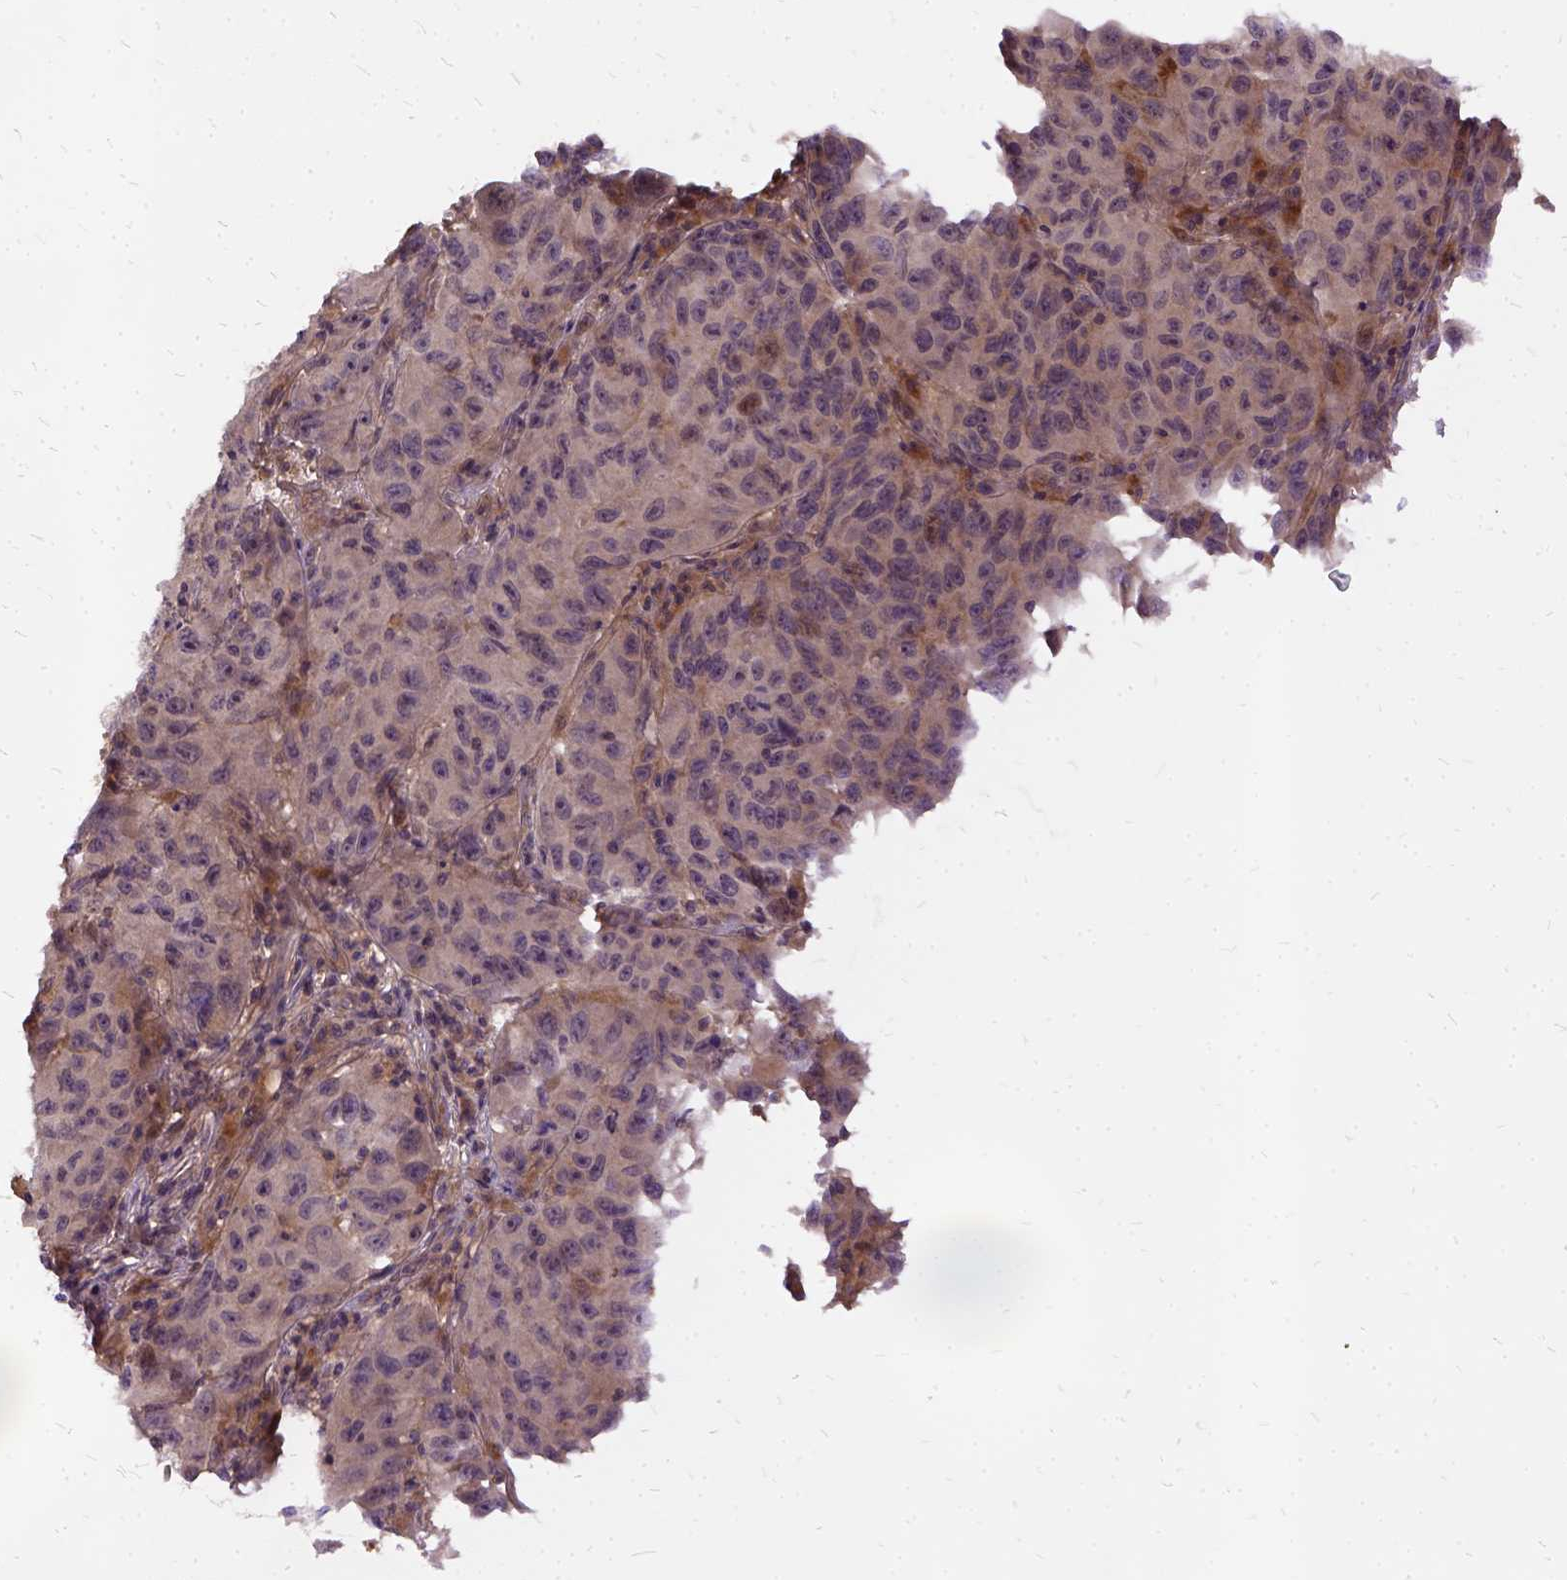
{"staining": {"intensity": "weak", "quantity": "<25%", "location": "cytoplasmic/membranous"}, "tissue": "melanoma", "cell_type": "Tumor cells", "image_type": "cancer", "snomed": [{"axis": "morphology", "description": "Malignant melanoma, NOS"}, {"axis": "topography", "description": "Vulva, labia, clitoris and Bartholin´s gland, NO"}], "caption": "Tumor cells are negative for protein expression in human melanoma.", "gene": "ILRUN", "patient": {"sex": "female", "age": 75}}